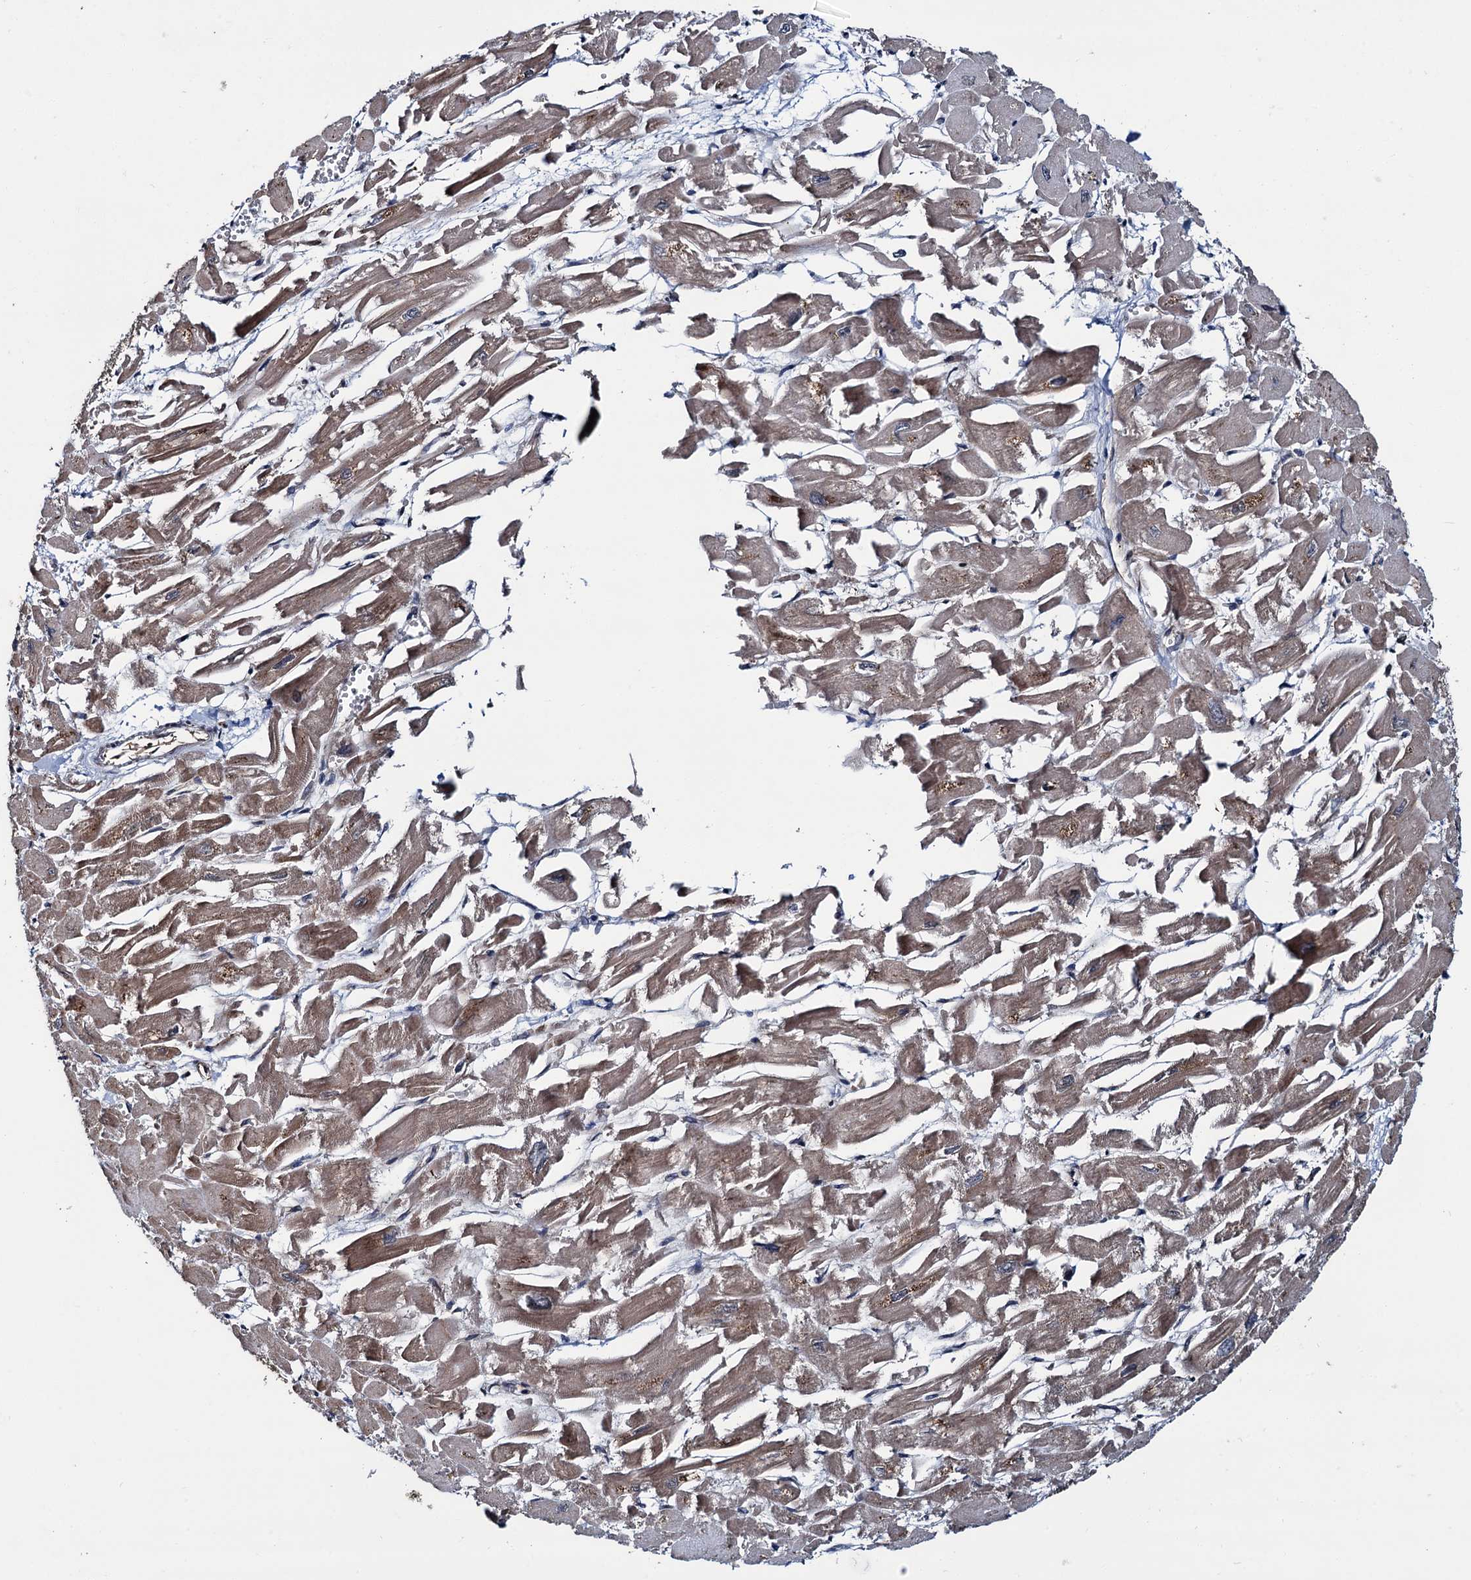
{"staining": {"intensity": "strong", "quantity": "25%-75%", "location": "cytoplasmic/membranous"}, "tissue": "heart muscle", "cell_type": "Cardiomyocytes", "image_type": "normal", "snomed": [{"axis": "morphology", "description": "Normal tissue, NOS"}, {"axis": "topography", "description": "Heart"}], "caption": "A brown stain shows strong cytoplasmic/membranous expression of a protein in cardiomyocytes of normal human heart muscle. (DAB IHC with brightfield microscopy, high magnification).", "gene": "ZFYVE19", "patient": {"sex": "male", "age": 54}}